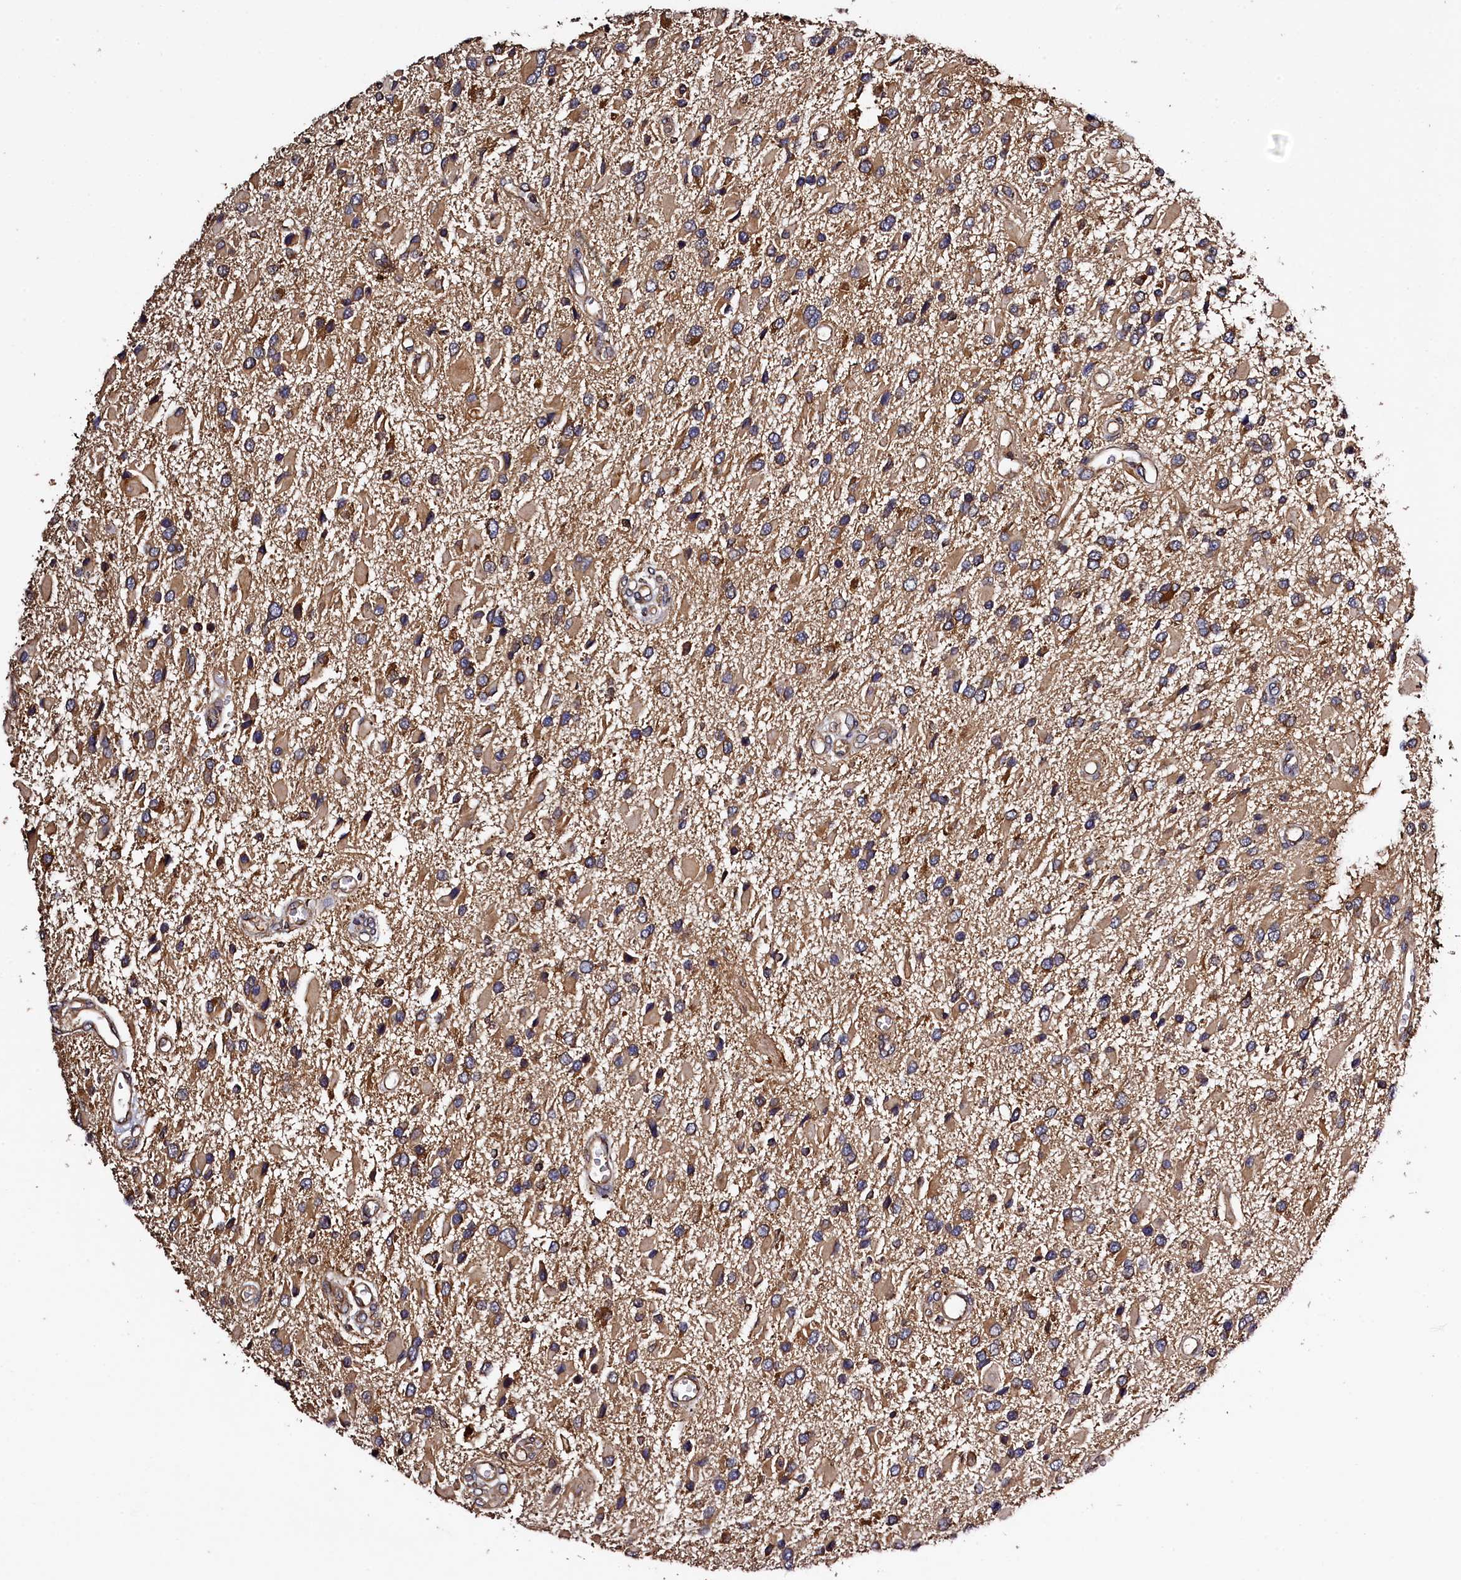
{"staining": {"intensity": "moderate", "quantity": ">75%", "location": "cytoplasmic/membranous"}, "tissue": "glioma", "cell_type": "Tumor cells", "image_type": "cancer", "snomed": [{"axis": "morphology", "description": "Glioma, malignant, High grade"}, {"axis": "topography", "description": "Brain"}], "caption": "This micrograph reveals malignant high-grade glioma stained with immunohistochemistry (IHC) to label a protein in brown. The cytoplasmic/membranous of tumor cells show moderate positivity for the protein. Nuclei are counter-stained blue.", "gene": "KLC2", "patient": {"sex": "male", "age": 53}}